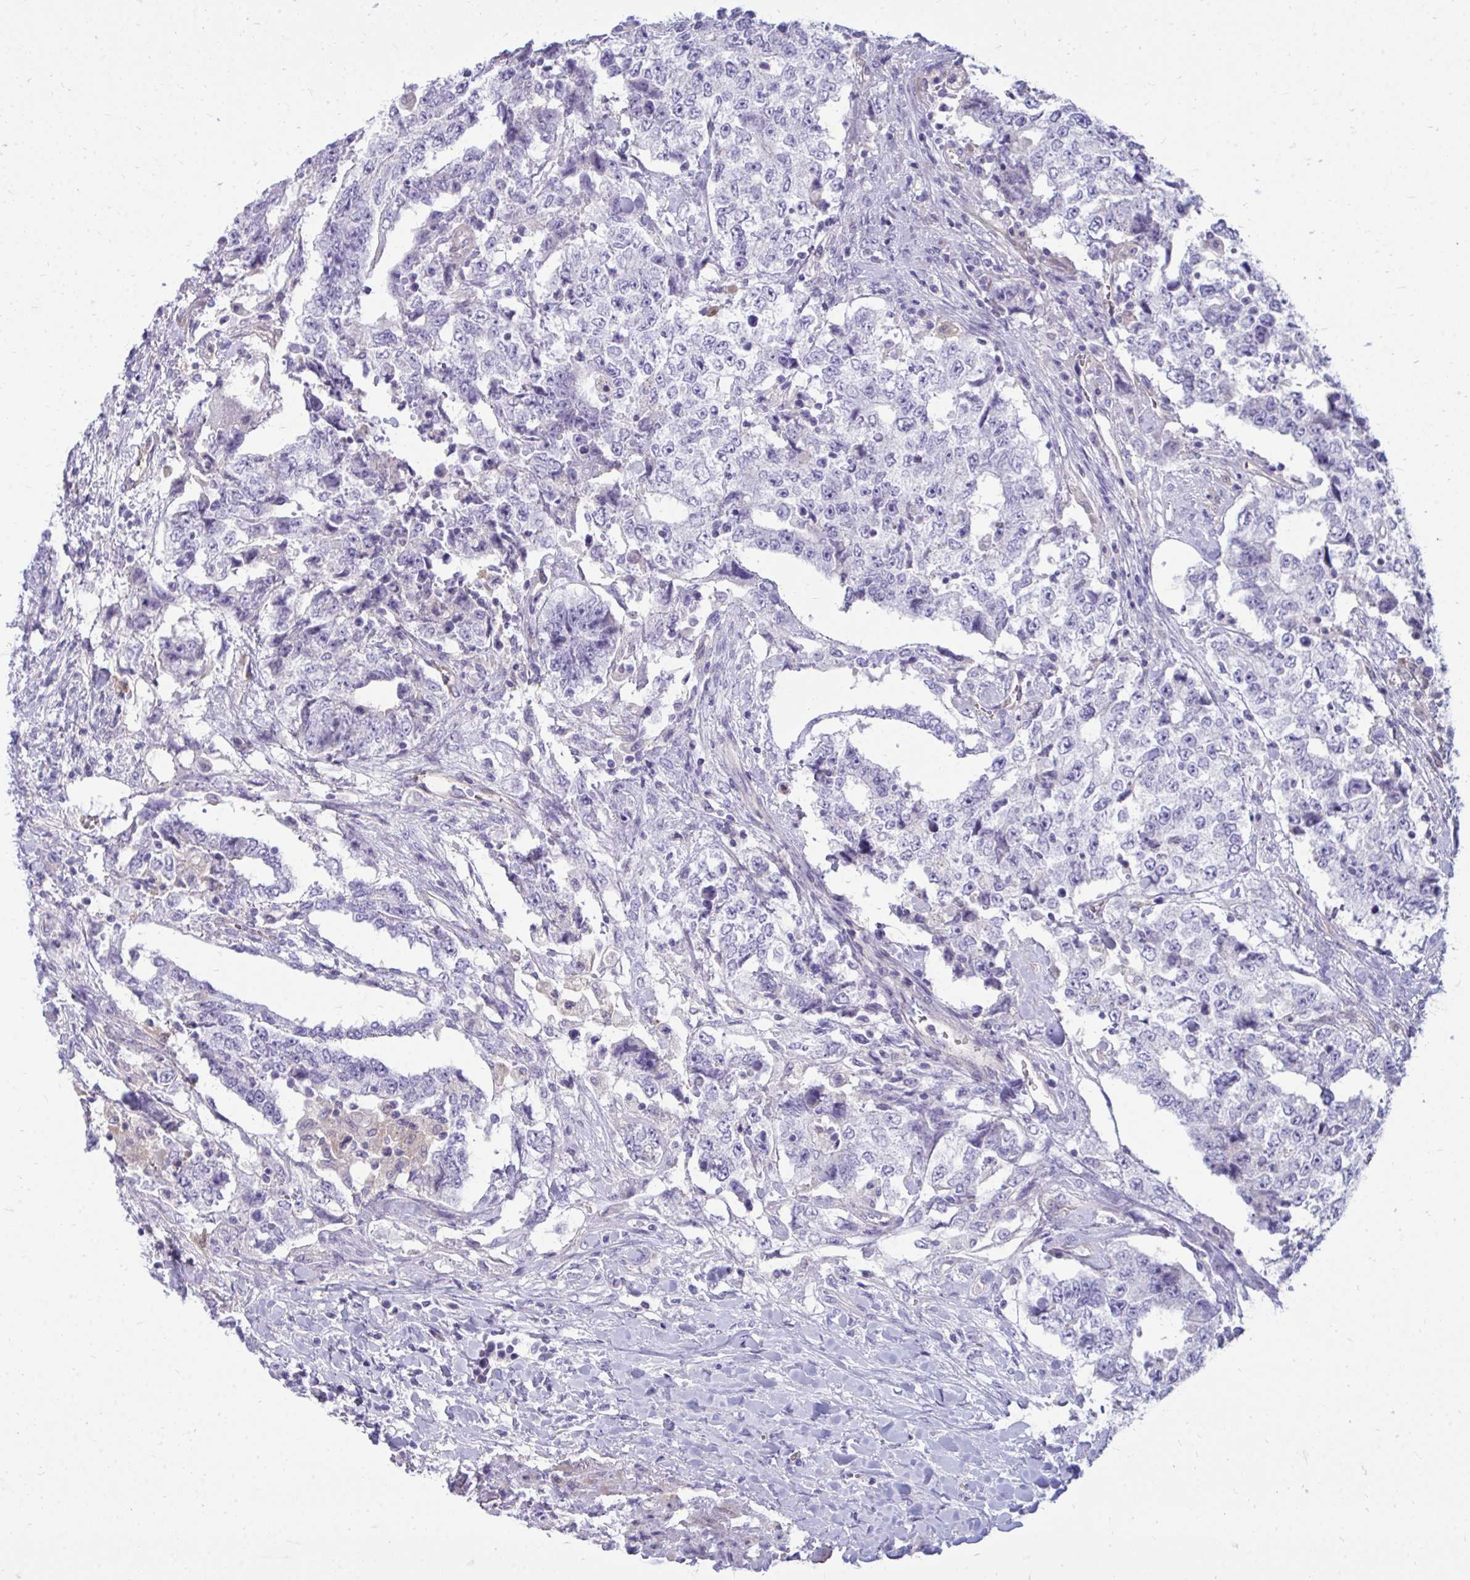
{"staining": {"intensity": "negative", "quantity": "none", "location": "none"}, "tissue": "testis cancer", "cell_type": "Tumor cells", "image_type": "cancer", "snomed": [{"axis": "morphology", "description": "Carcinoma, Embryonal, NOS"}, {"axis": "topography", "description": "Testis"}], "caption": "Tumor cells are negative for protein expression in human testis cancer.", "gene": "FABP3", "patient": {"sex": "male", "age": 24}}